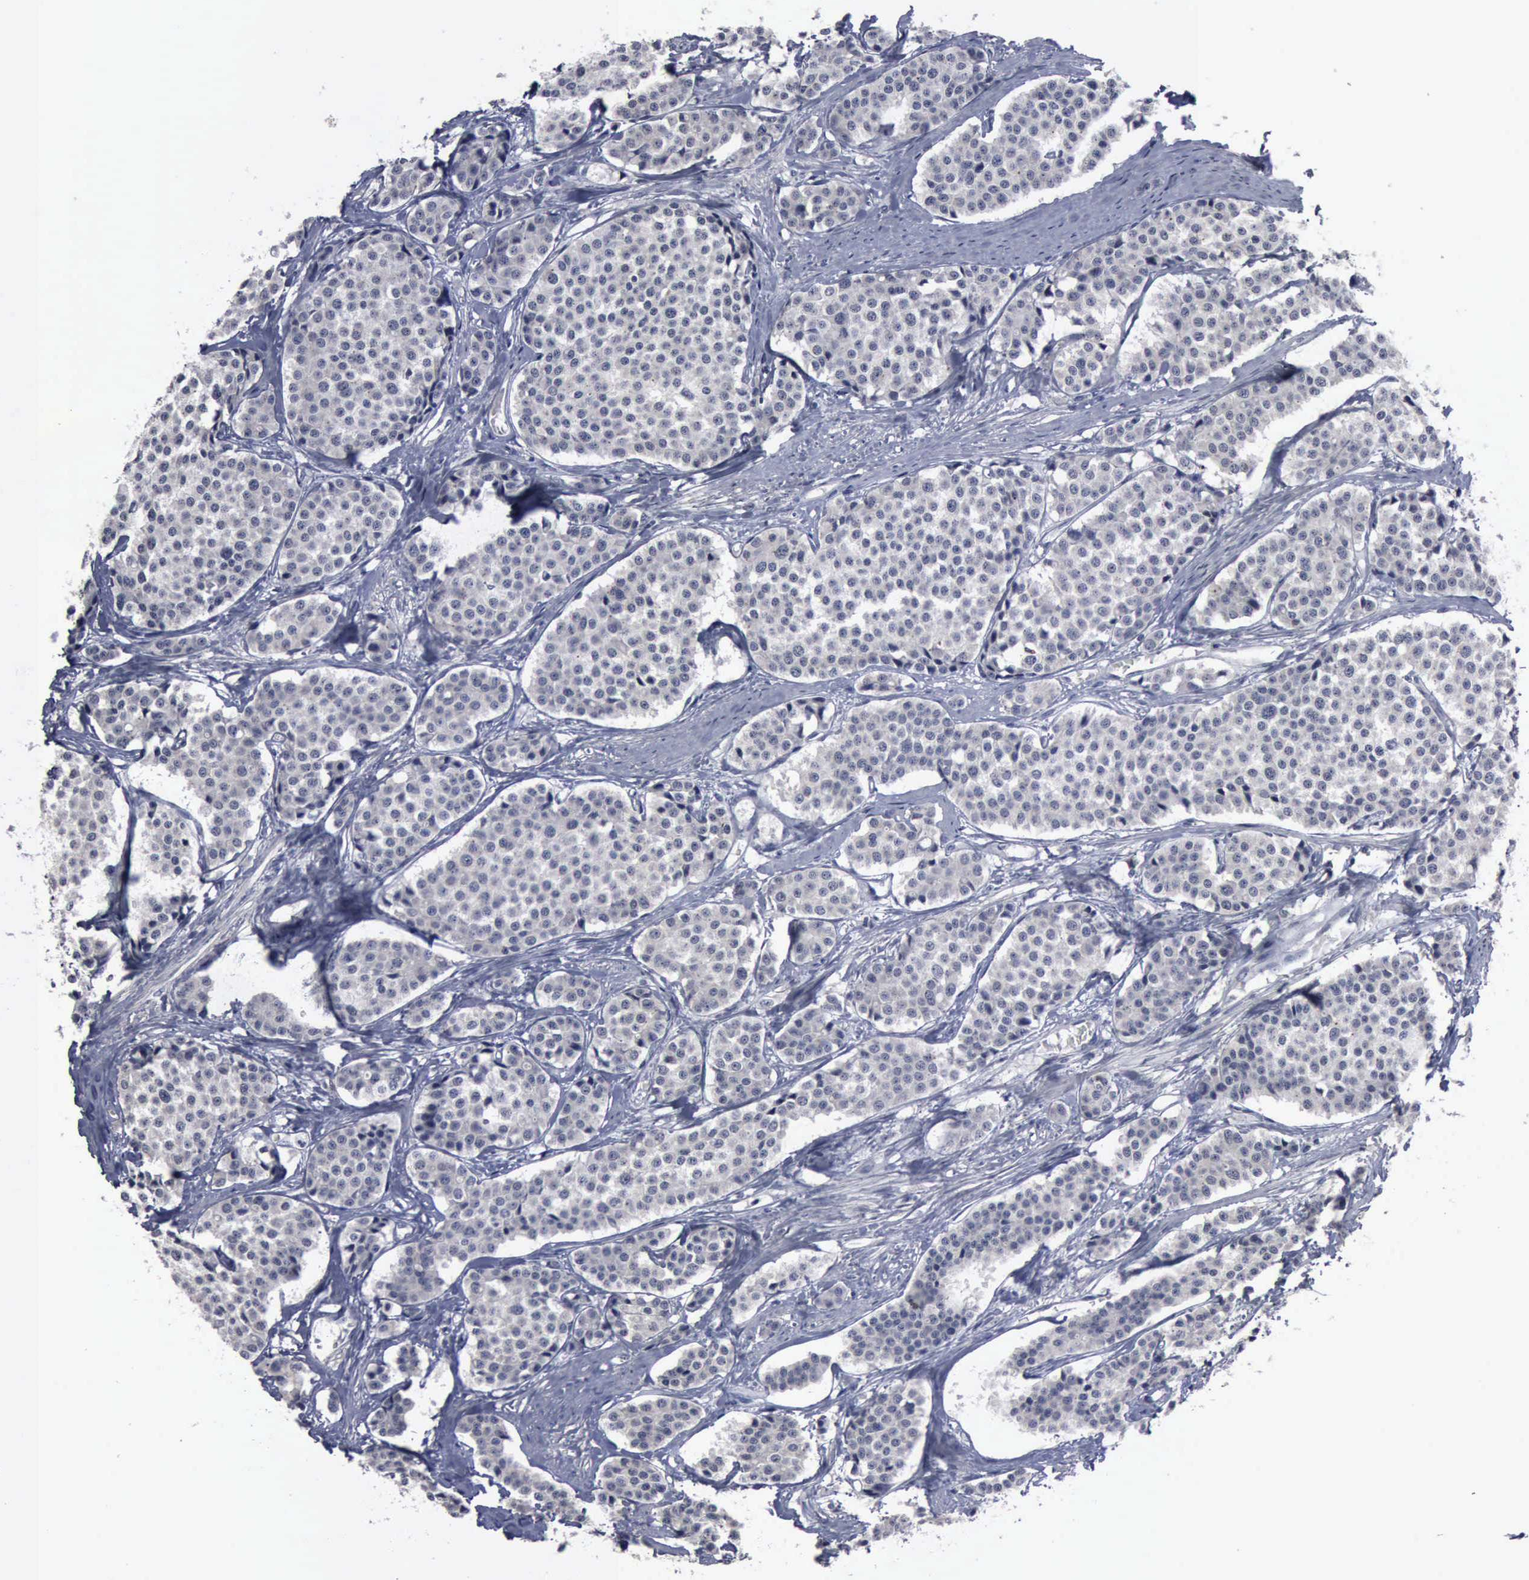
{"staining": {"intensity": "negative", "quantity": "none", "location": "none"}, "tissue": "carcinoid", "cell_type": "Tumor cells", "image_type": "cancer", "snomed": [{"axis": "morphology", "description": "Carcinoid, malignant, NOS"}, {"axis": "topography", "description": "Small intestine"}], "caption": "Immunohistochemical staining of human carcinoid (malignant) reveals no significant expression in tumor cells.", "gene": "MYO18B", "patient": {"sex": "male", "age": 60}}